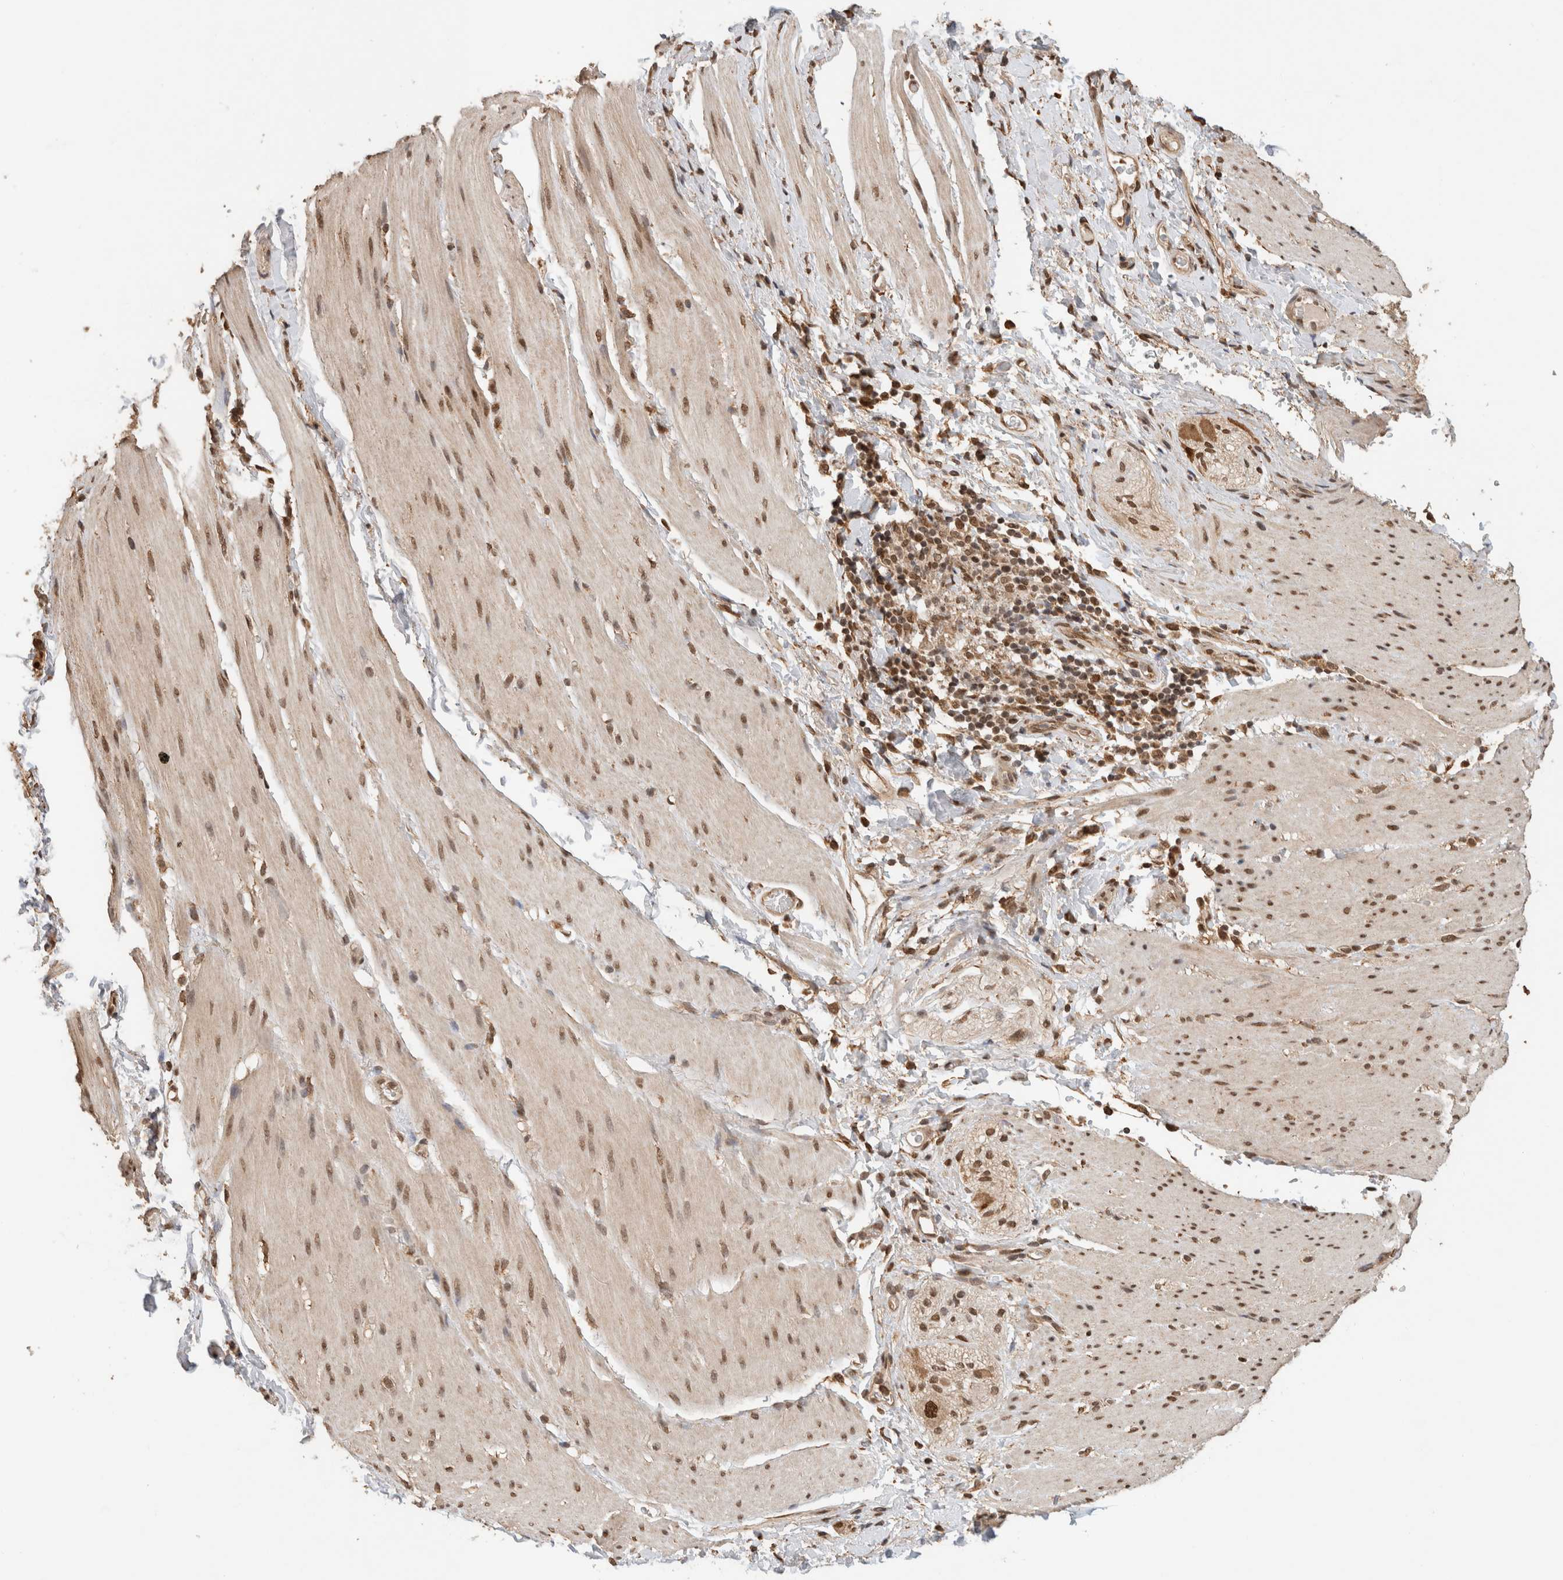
{"staining": {"intensity": "moderate", "quantity": "25%-75%", "location": "nuclear"}, "tissue": "smooth muscle", "cell_type": "Smooth muscle cells", "image_type": "normal", "snomed": [{"axis": "morphology", "description": "Normal tissue, NOS"}, {"axis": "topography", "description": "Smooth muscle"}, {"axis": "topography", "description": "Small intestine"}], "caption": "An IHC histopathology image of normal tissue is shown. Protein staining in brown highlights moderate nuclear positivity in smooth muscle within smooth muscle cells. (DAB IHC, brown staining for protein, blue staining for nuclei).", "gene": "C1orf21", "patient": {"sex": "female", "age": 84}}